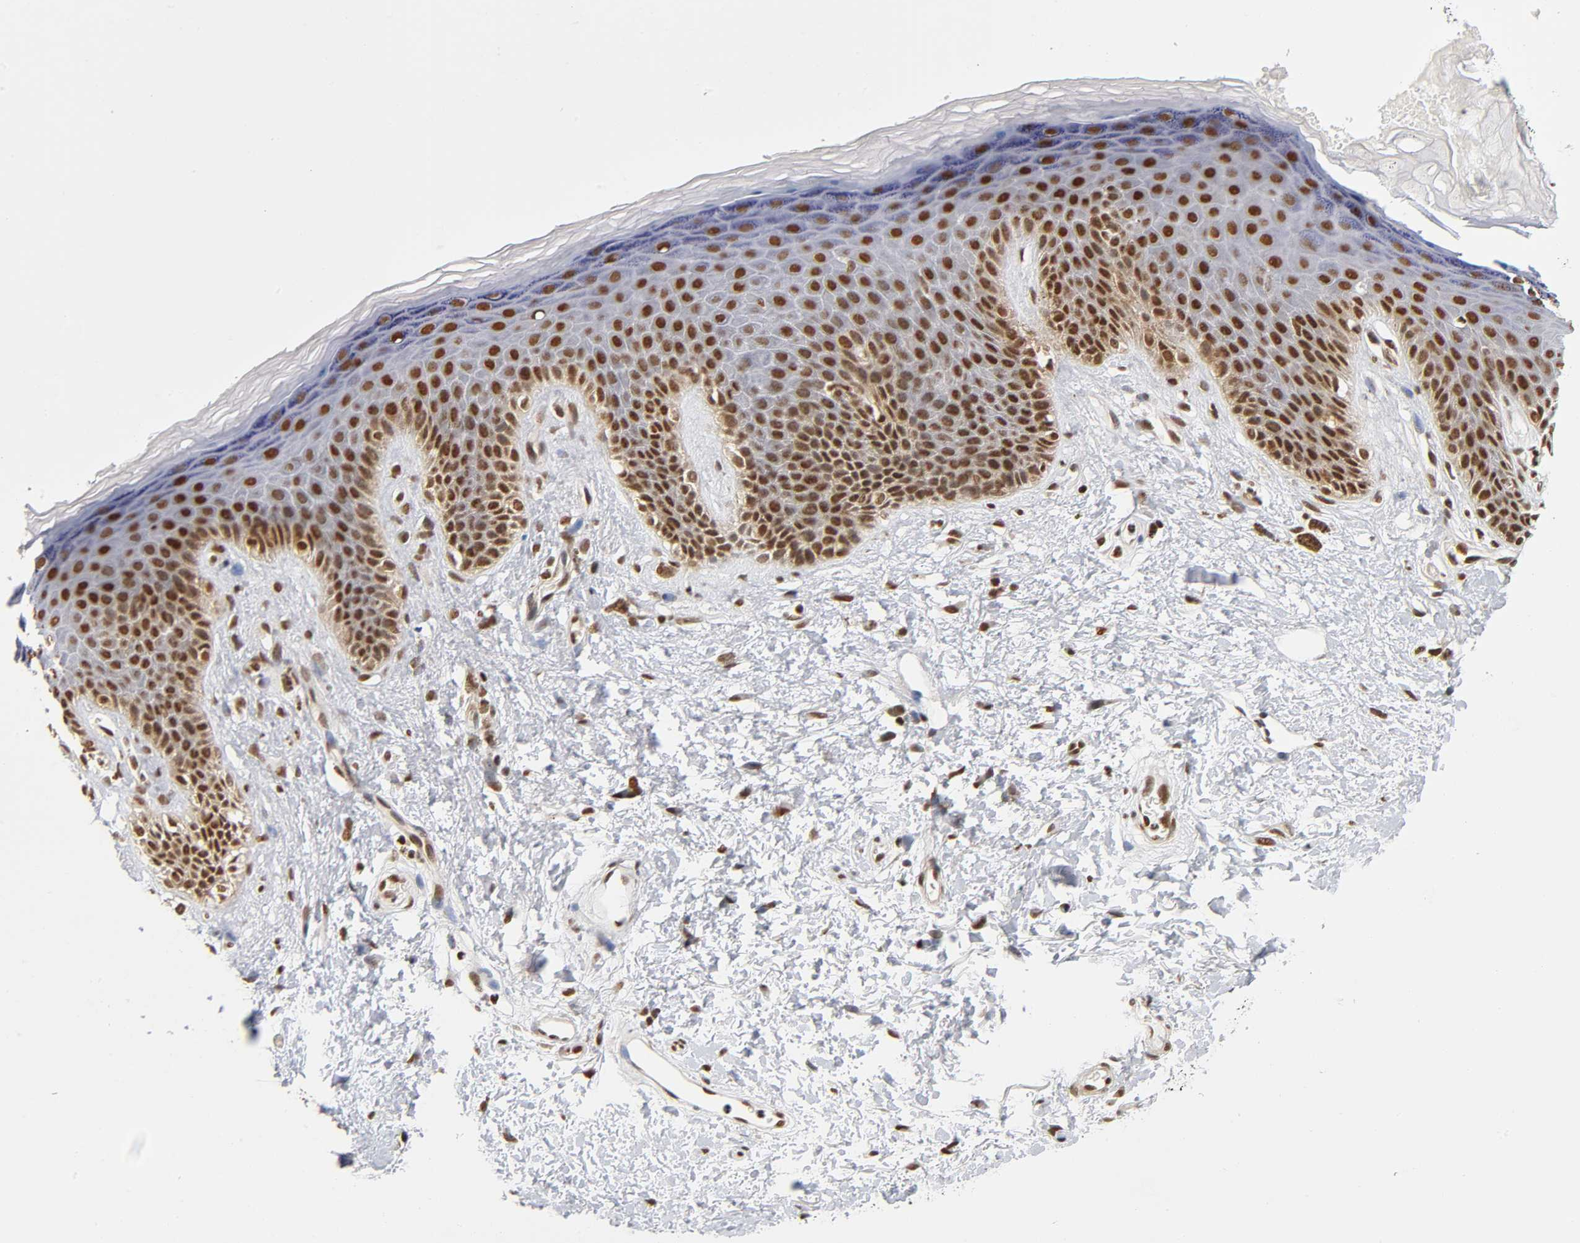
{"staining": {"intensity": "strong", "quantity": ">75%", "location": "nuclear"}, "tissue": "skin", "cell_type": "Epidermal cells", "image_type": "normal", "snomed": [{"axis": "morphology", "description": "Normal tissue, NOS"}, {"axis": "topography", "description": "Anal"}], "caption": "Immunohistochemical staining of normal skin displays high levels of strong nuclear expression in about >75% of epidermal cells.", "gene": "ILKAP", "patient": {"sex": "female", "age": 46}}